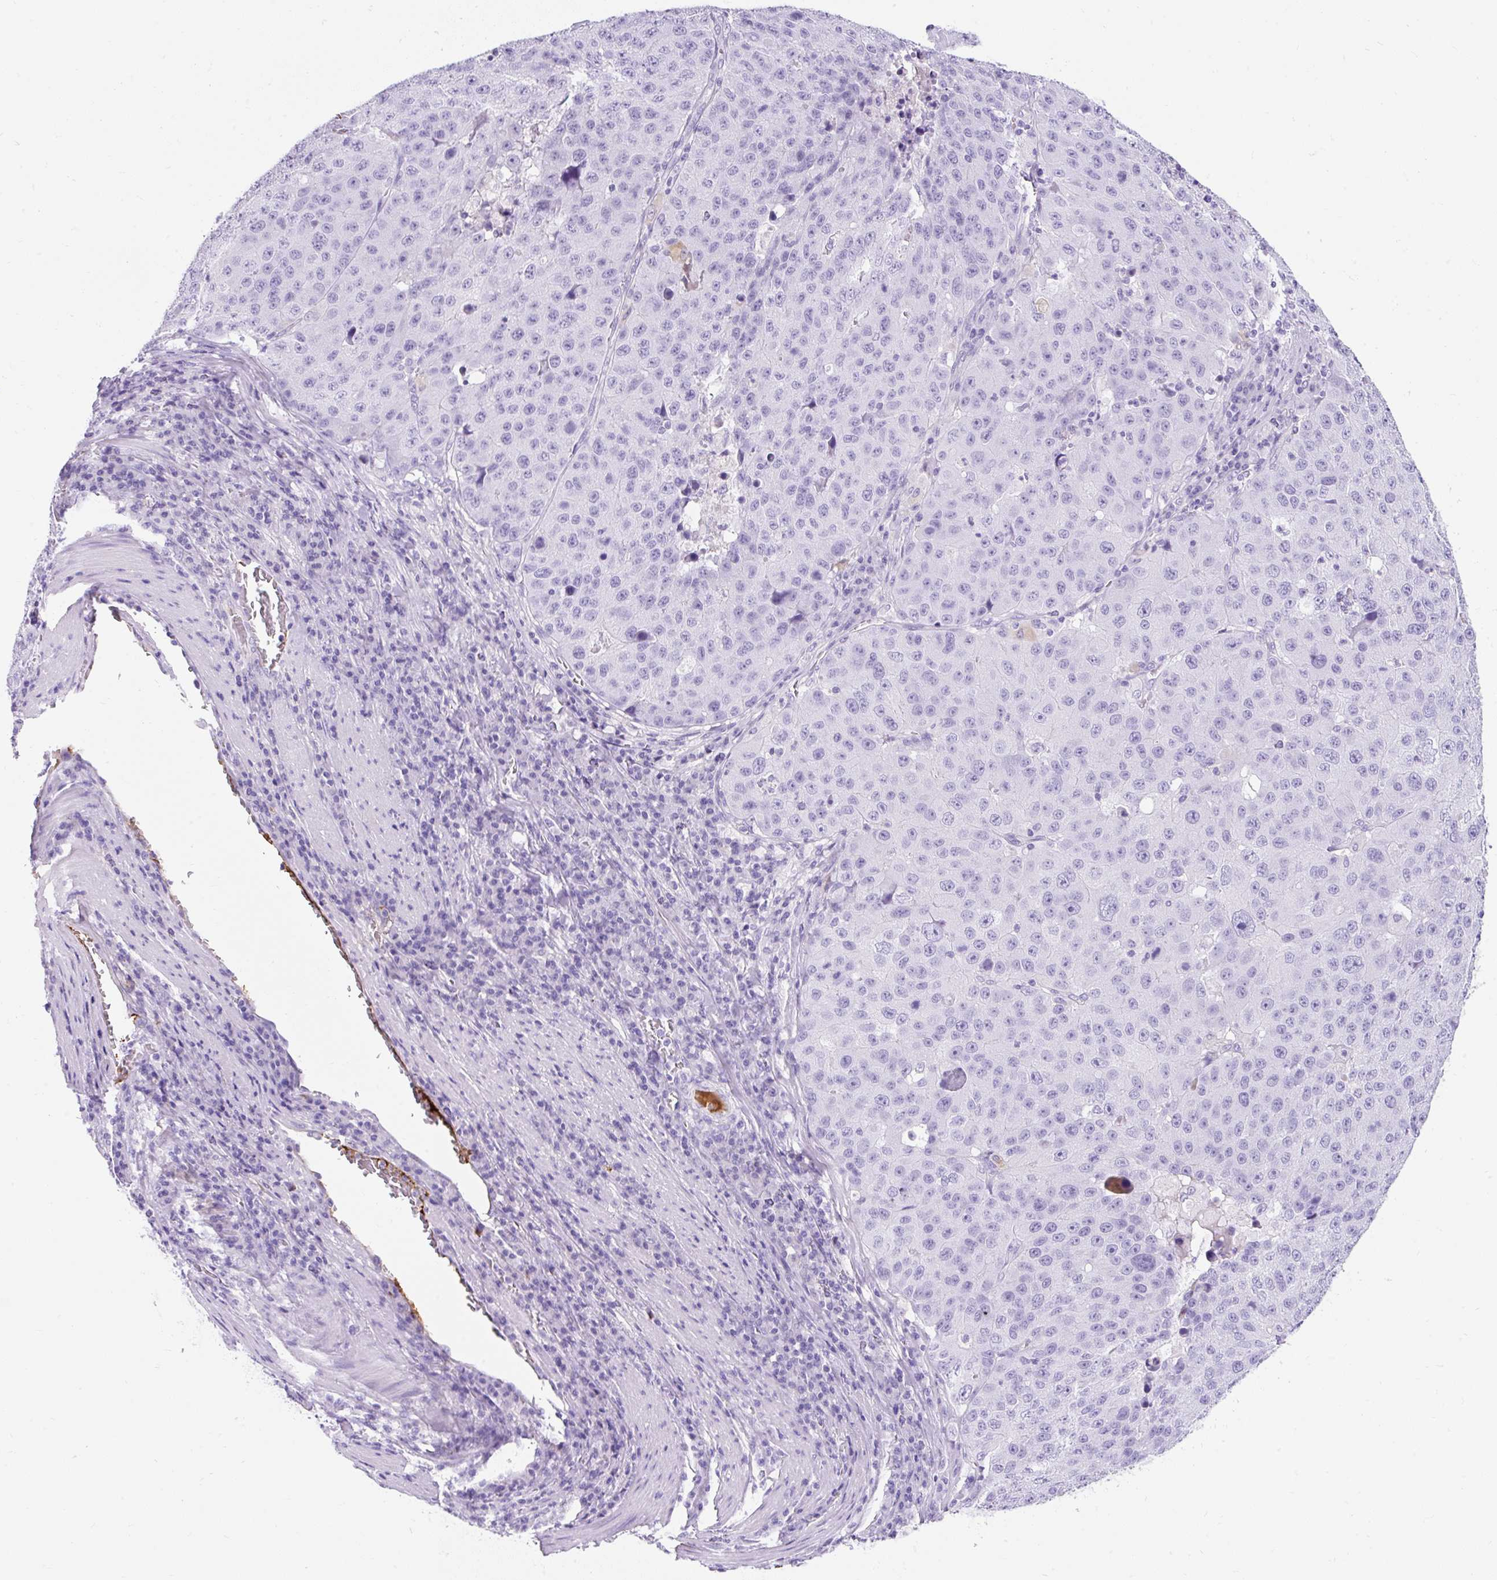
{"staining": {"intensity": "negative", "quantity": "none", "location": "none"}, "tissue": "stomach cancer", "cell_type": "Tumor cells", "image_type": "cancer", "snomed": [{"axis": "morphology", "description": "Adenocarcinoma, NOS"}, {"axis": "topography", "description": "Stomach"}], "caption": "Tumor cells show no significant positivity in stomach adenocarcinoma.", "gene": "APOC4-APOC2", "patient": {"sex": "male", "age": 71}}